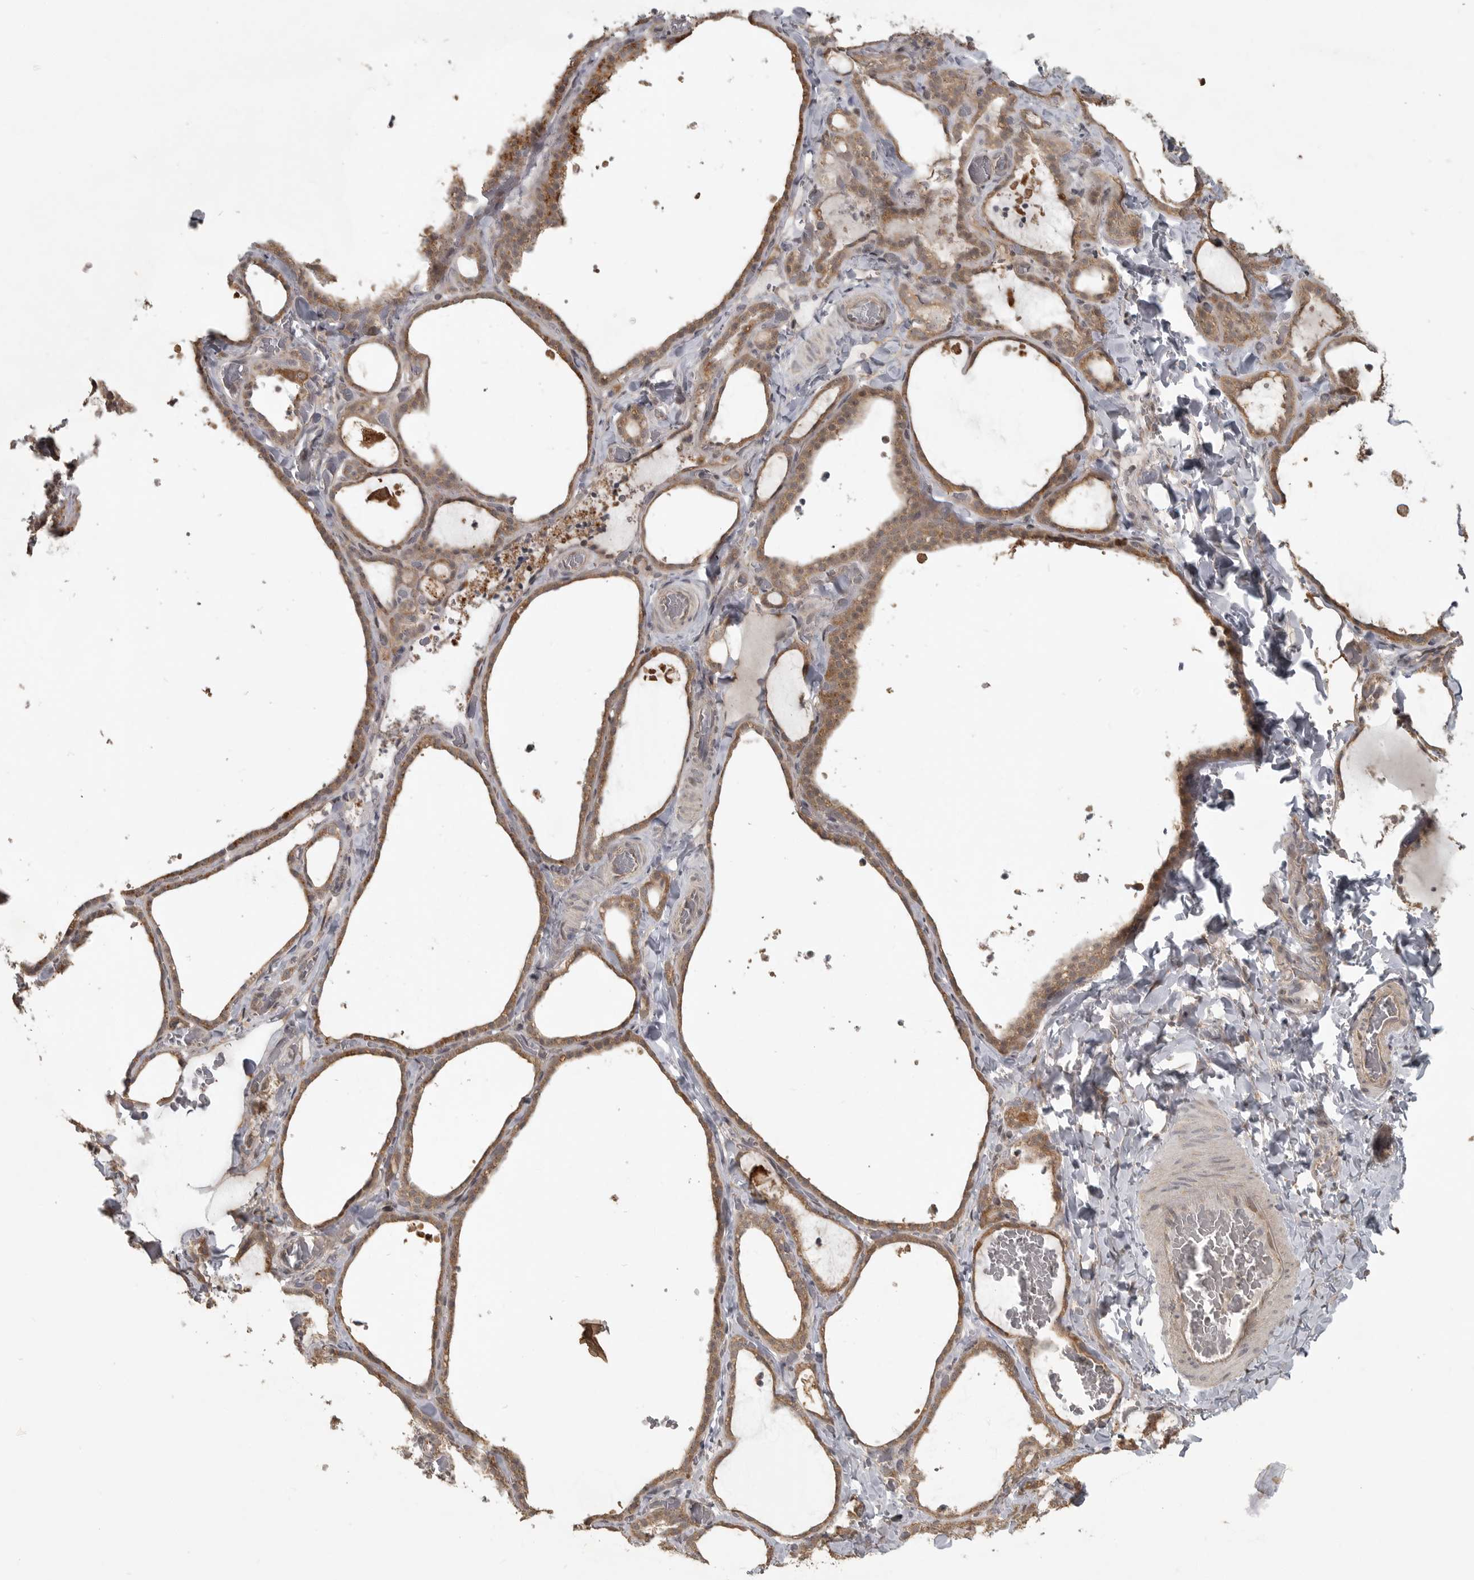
{"staining": {"intensity": "moderate", "quantity": ">75%", "location": "cytoplasmic/membranous"}, "tissue": "thyroid gland", "cell_type": "Glandular cells", "image_type": "normal", "snomed": [{"axis": "morphology", "description": "Normal tissue, NOS"}, {"axis": "topography", "description": "Thyroid gland"}], "caption": "Glandular cells exhibit medium levels of moderate cytoplasmic/membranous expression in approximately >75% of cells in normal human thyroid gland. The staining was performed using DAB, with brown indicating positive protein expression. Nuclei are stained blue with hematoxylin.", "gene": "LLGL1", "patient": {"sex": "female", "age": 22}}